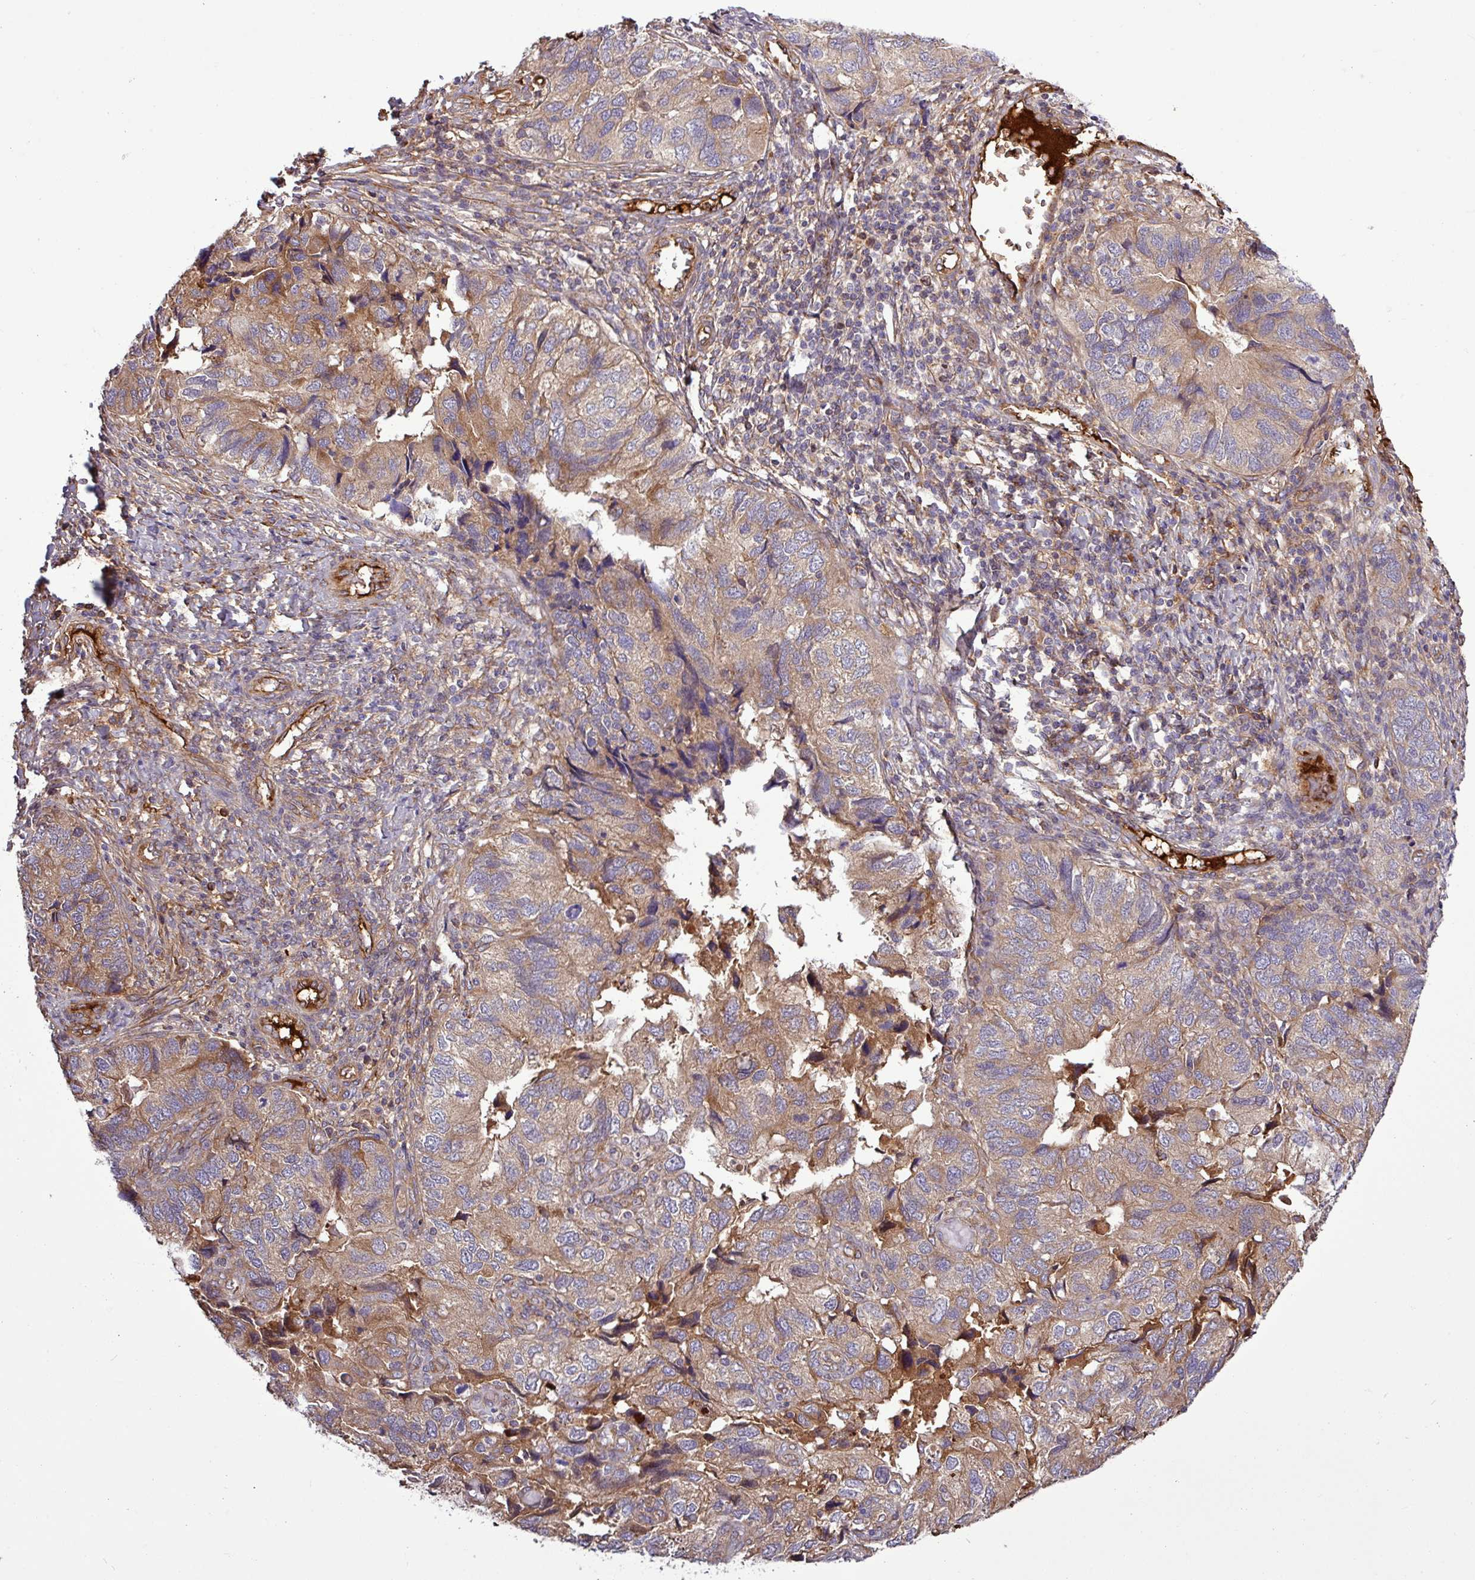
{"staining": {"intensity": "moderate", "quantity": "25%-75%", "location": "cytoplasmic/membranous"}, "tissue": "endometrial cancer", "cell_type": "Tumor cells", "image_type": "cancer", "snomed": [{"axis": "morphology", "description": "Carcinoma, NOS"}, {"axis": "topography", "description": "Uterus"}], "caption": "Immunohistochemical staining of carcinoma (endometrial) displays moderate cytoplasmic/membranous protein positivity in approximately 25%-75% of tumor cells. The staining was performed using DAB, with brown indicating positive protein expression. Nuclei are stained blue with hematoxylin.", "gene": "CWH43", "patient": {"sex": "female", "age": 76}}